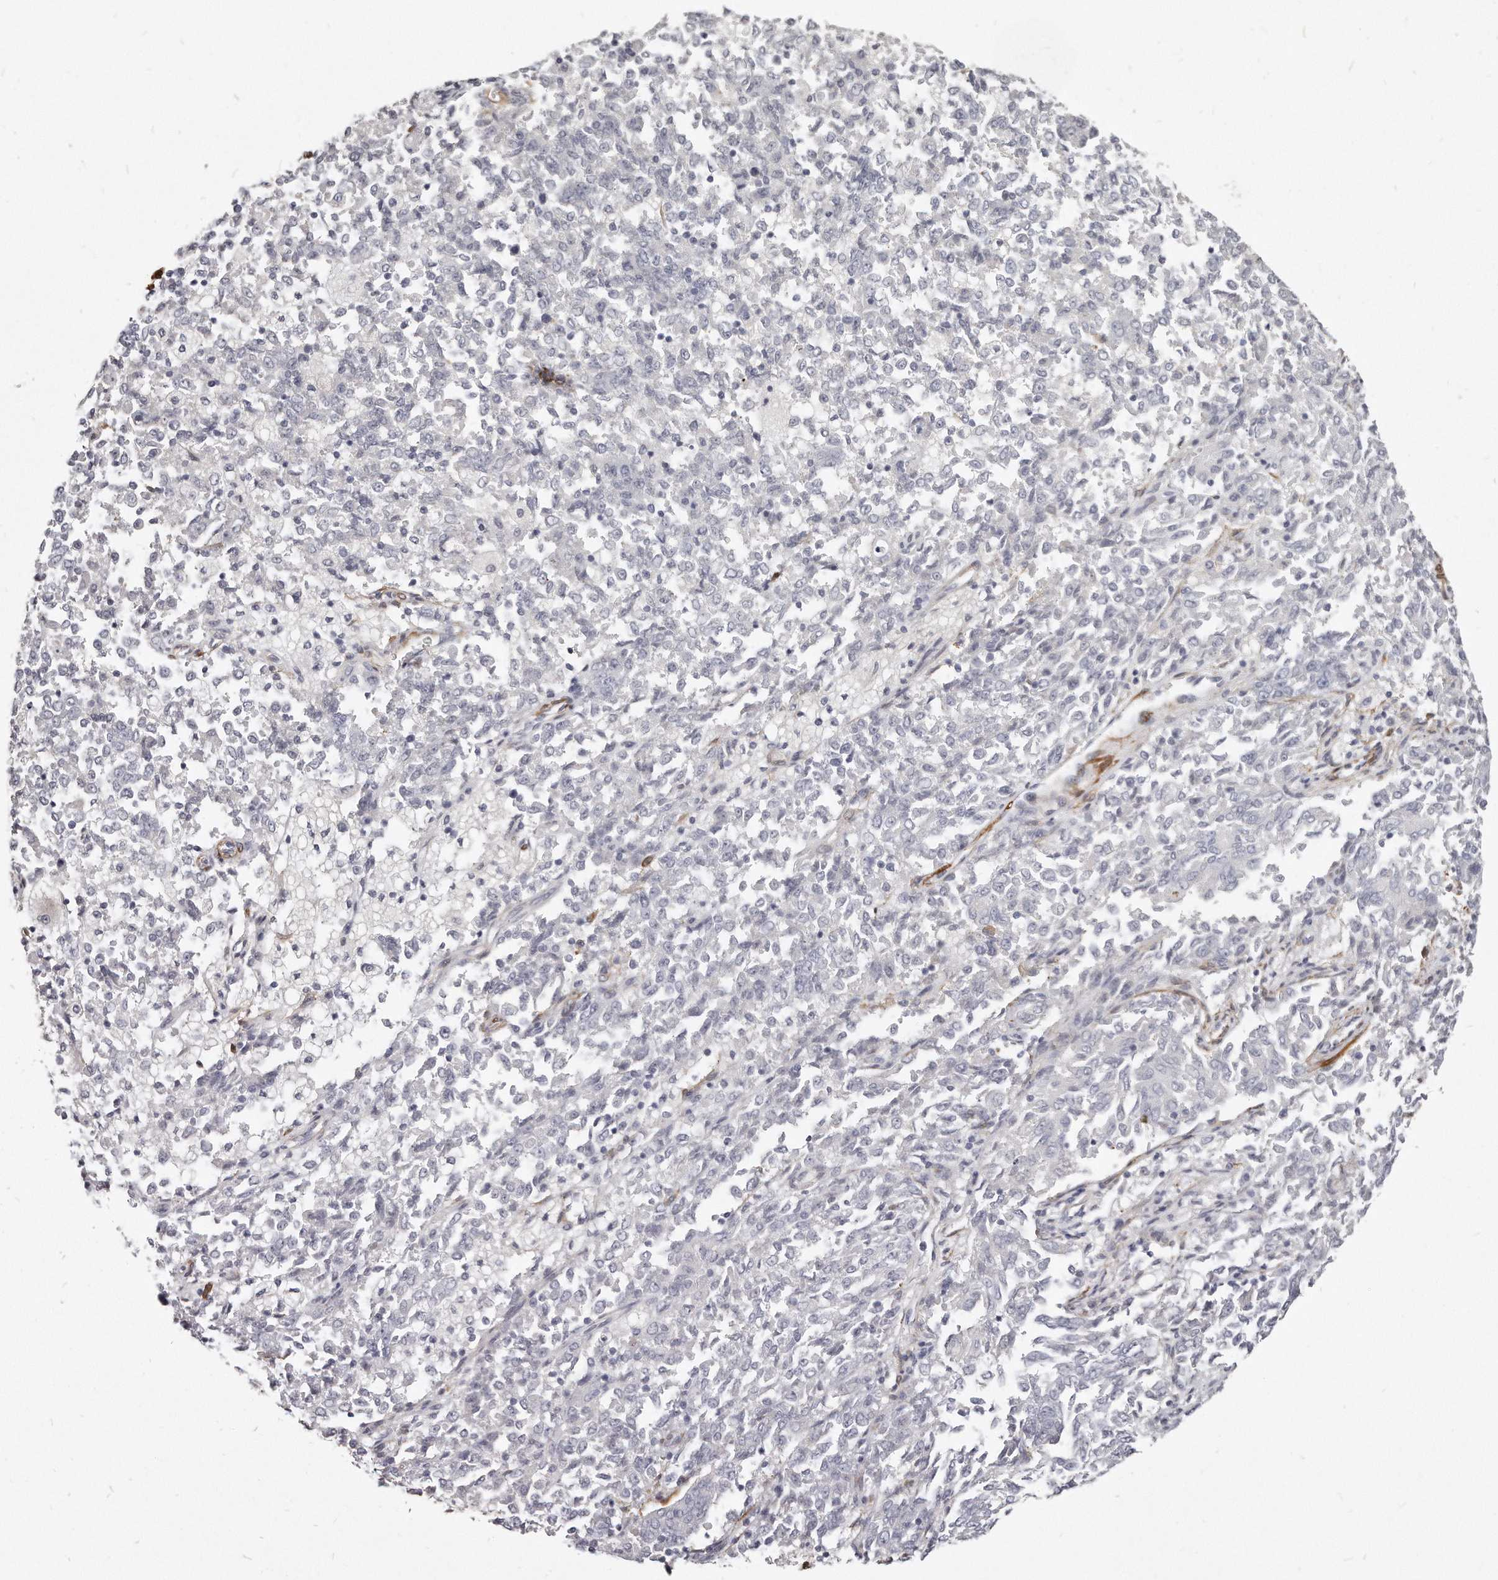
{"staining": {"intensity": "negative", "quantity": "none", "location": "none"}, "tissue": "endometrial cancer", "cell_type": "Tumor cells", "image_type": "cancer", "snomed": [{"axis": "morphology", "description": "Adenocarcinoma, NOS"}, {"axis": "topography", "description": "Endometrium"}], "caption": "Endometrial cancer was stained to show a protein in brown. There is no significant expression in tumor cells.", "gene": "LMOD1", "patient": {"sex": "female", "age": 80}}